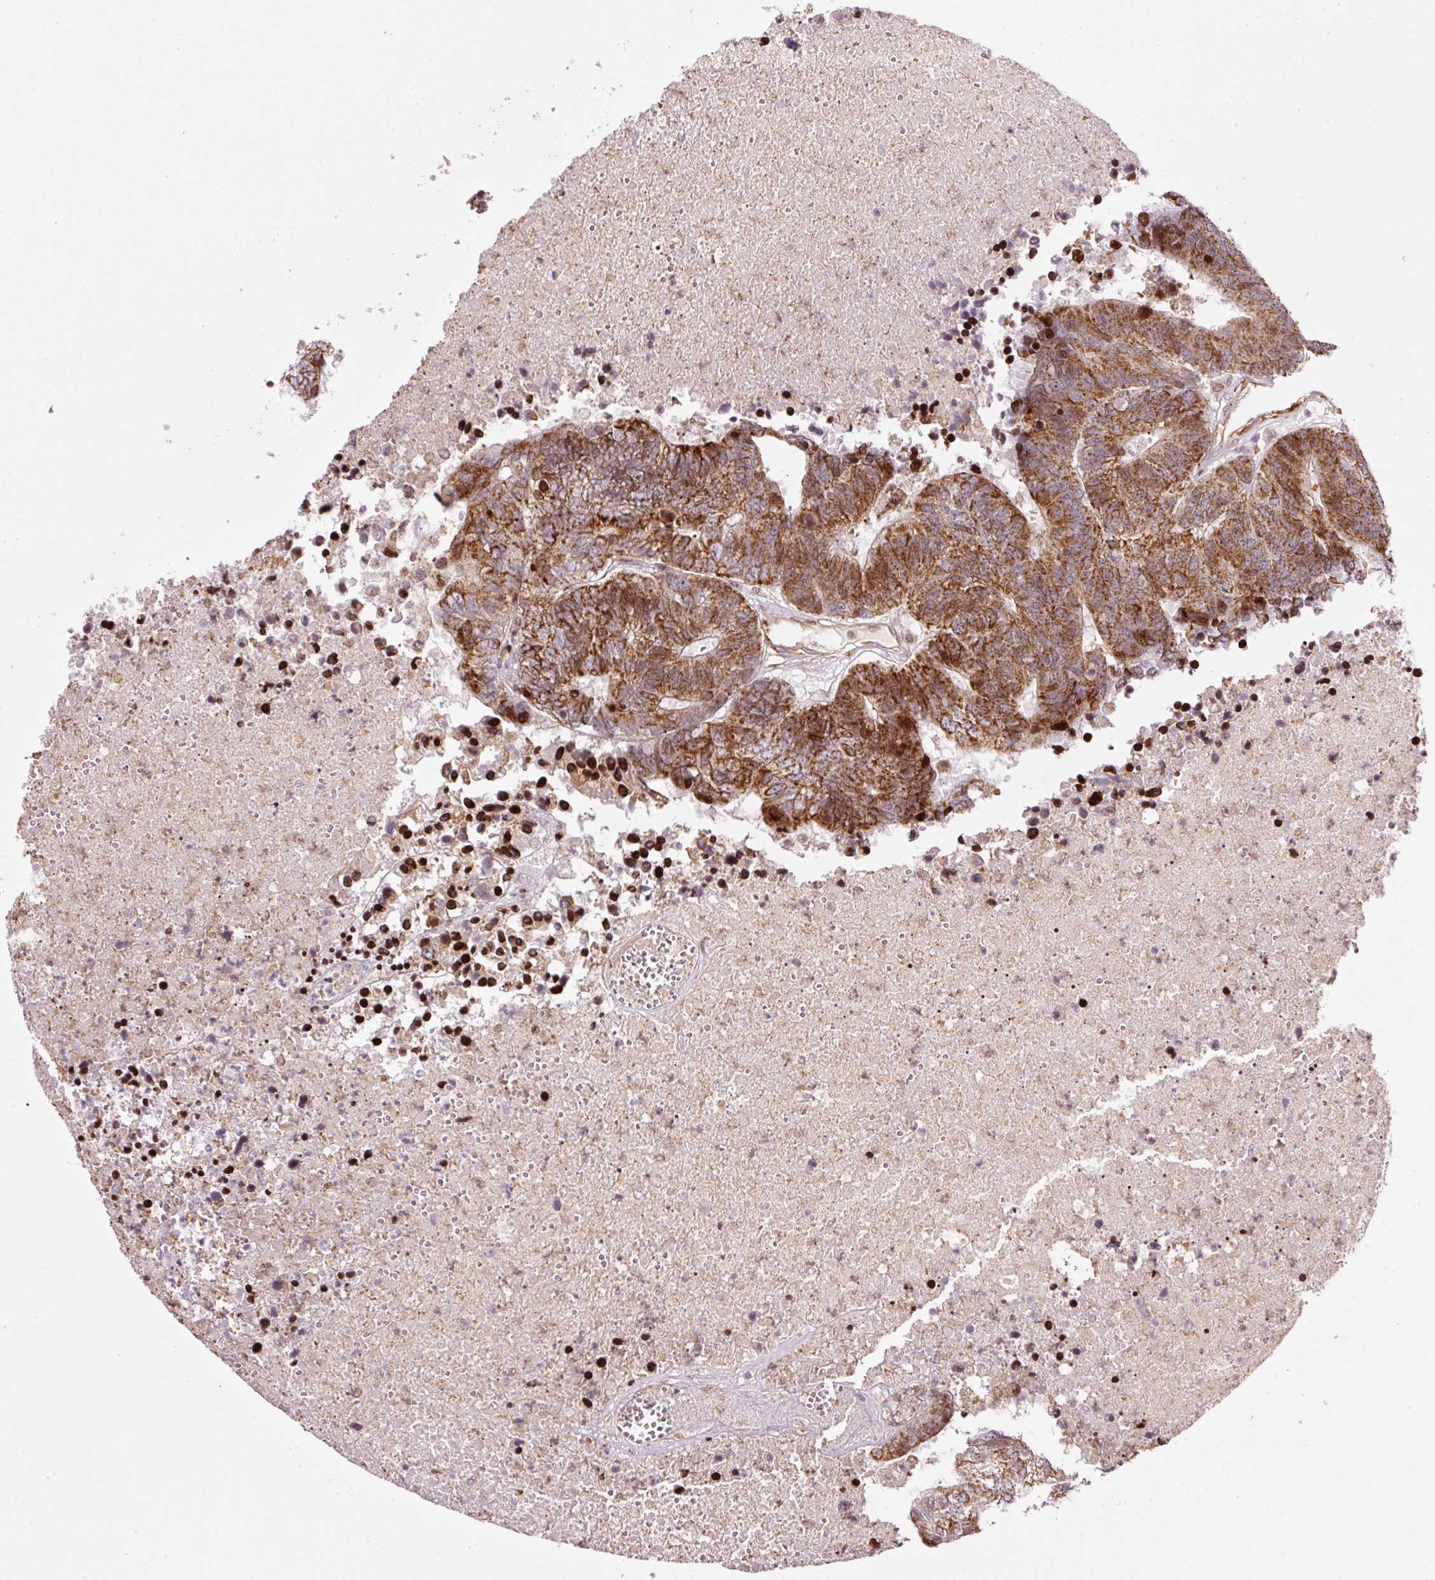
{"staining": {"intensity": "strong", "quantity": ">75%", "location": "cytoplasmic/membranous"}, "tissue": "colorectal cancer", "cell_type": "Tumor cells", "image_type": "cancer", "snomed": [{"axis": "morphology", "description": "Adenocarcinoma, NOS"}, {"axis": "topography", "description": "Colon"}], "caption": "Colorectal adenocarcinoma stained with a protein marker shows strong staining in tumor cells.", "gene": "TMEM8B", "patient": {"sex": "female", "age": 48}}